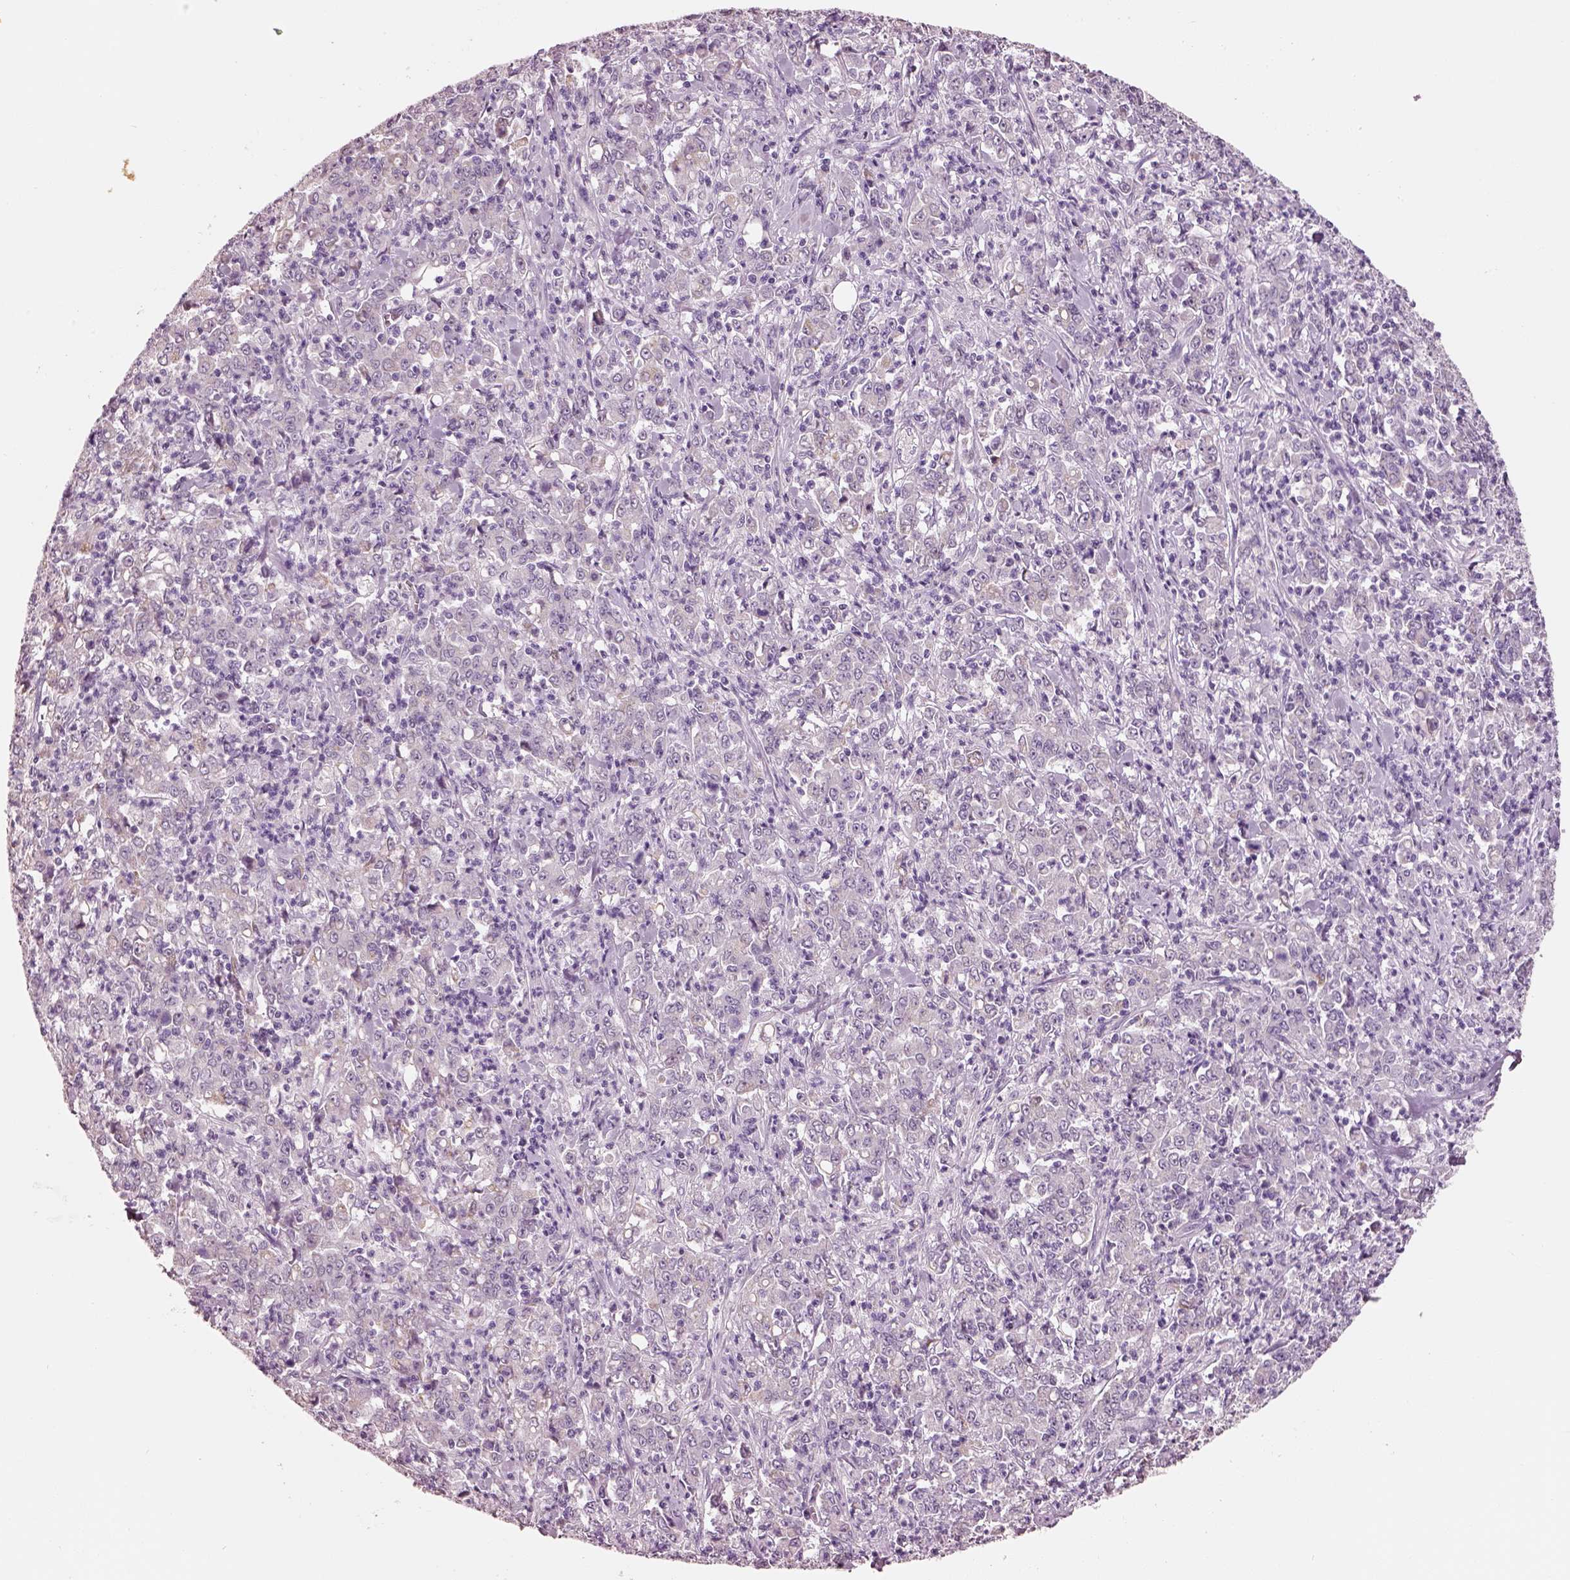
{"staining": {"intensity": "negative", "quantity": "none", "location": "none"}, "tissue": "stomach cancer", "cell_type": "Tumor cells", "image_type": "cancer", "snomed": [{"axis": "morphology", "description": "Adenocarcinoma, NOS"}, {"axis": "topography", "description": "Stomach, lower"}], "caption": "This is an immunohistochemistry (IHC) histopathology image of human stomach cancer (adenocarcinoma). There is no staining in tumor cells.", "gene": "ELSPBP1", "patient": {"sex": "female", "age": 71}}